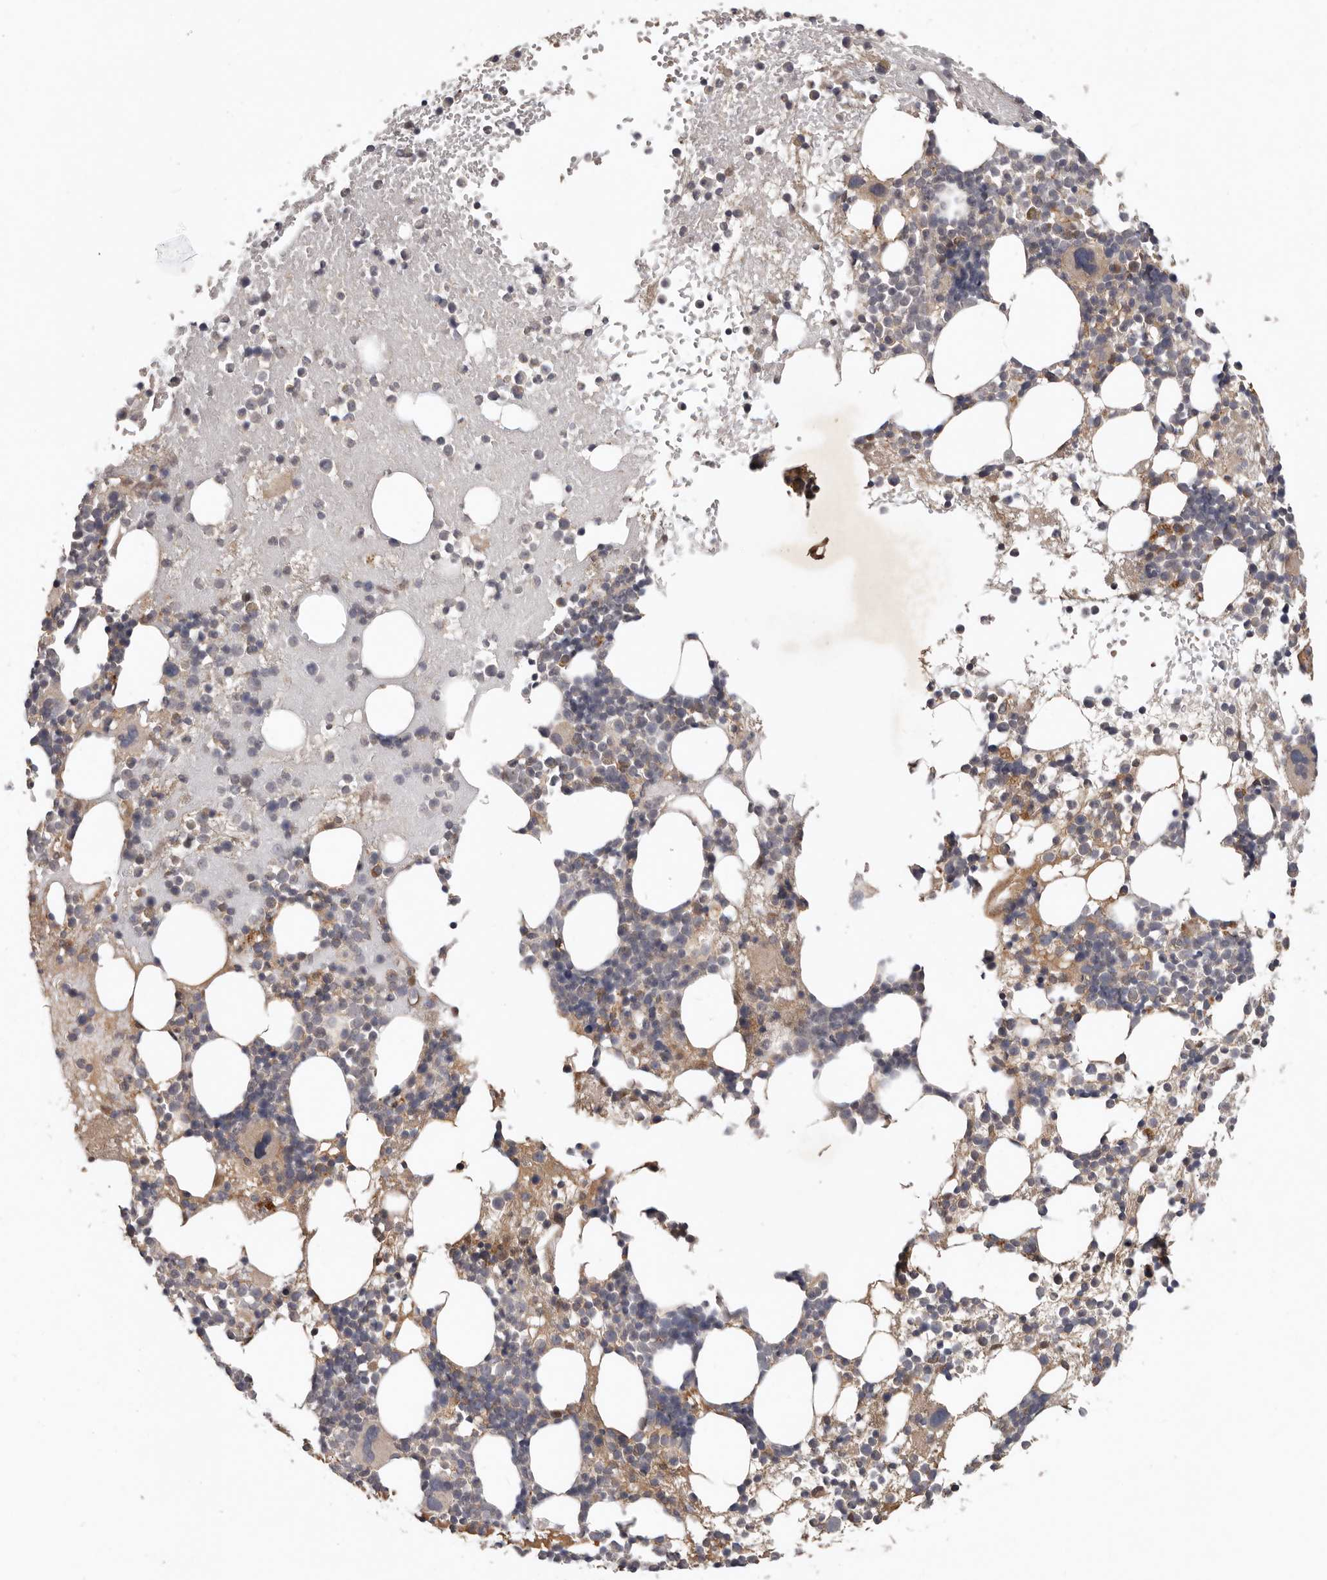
{"staining": {"intensity": "weak", "quantity": "25%-75%", "location": "cytoplasmic/membranous"}, "tissue": "bone marrow", "cell_type": "Hematopoietic cells", "image_type": "normal", "snomed": [{"axis": "morphology", "description": "Normal tissue, NOS"}, {"axis": "topography", "description": "Bone marrow"}], "caption": "IHC micrograph of benign bone marrow stained for a protein (brown), which reveals low levels of weak cytoplasmic/membranous expression in approximately 25%-75% of hematopoietic cells.", "gene": "NMUR1", "patient": {"sex": "female", "age": 57}}